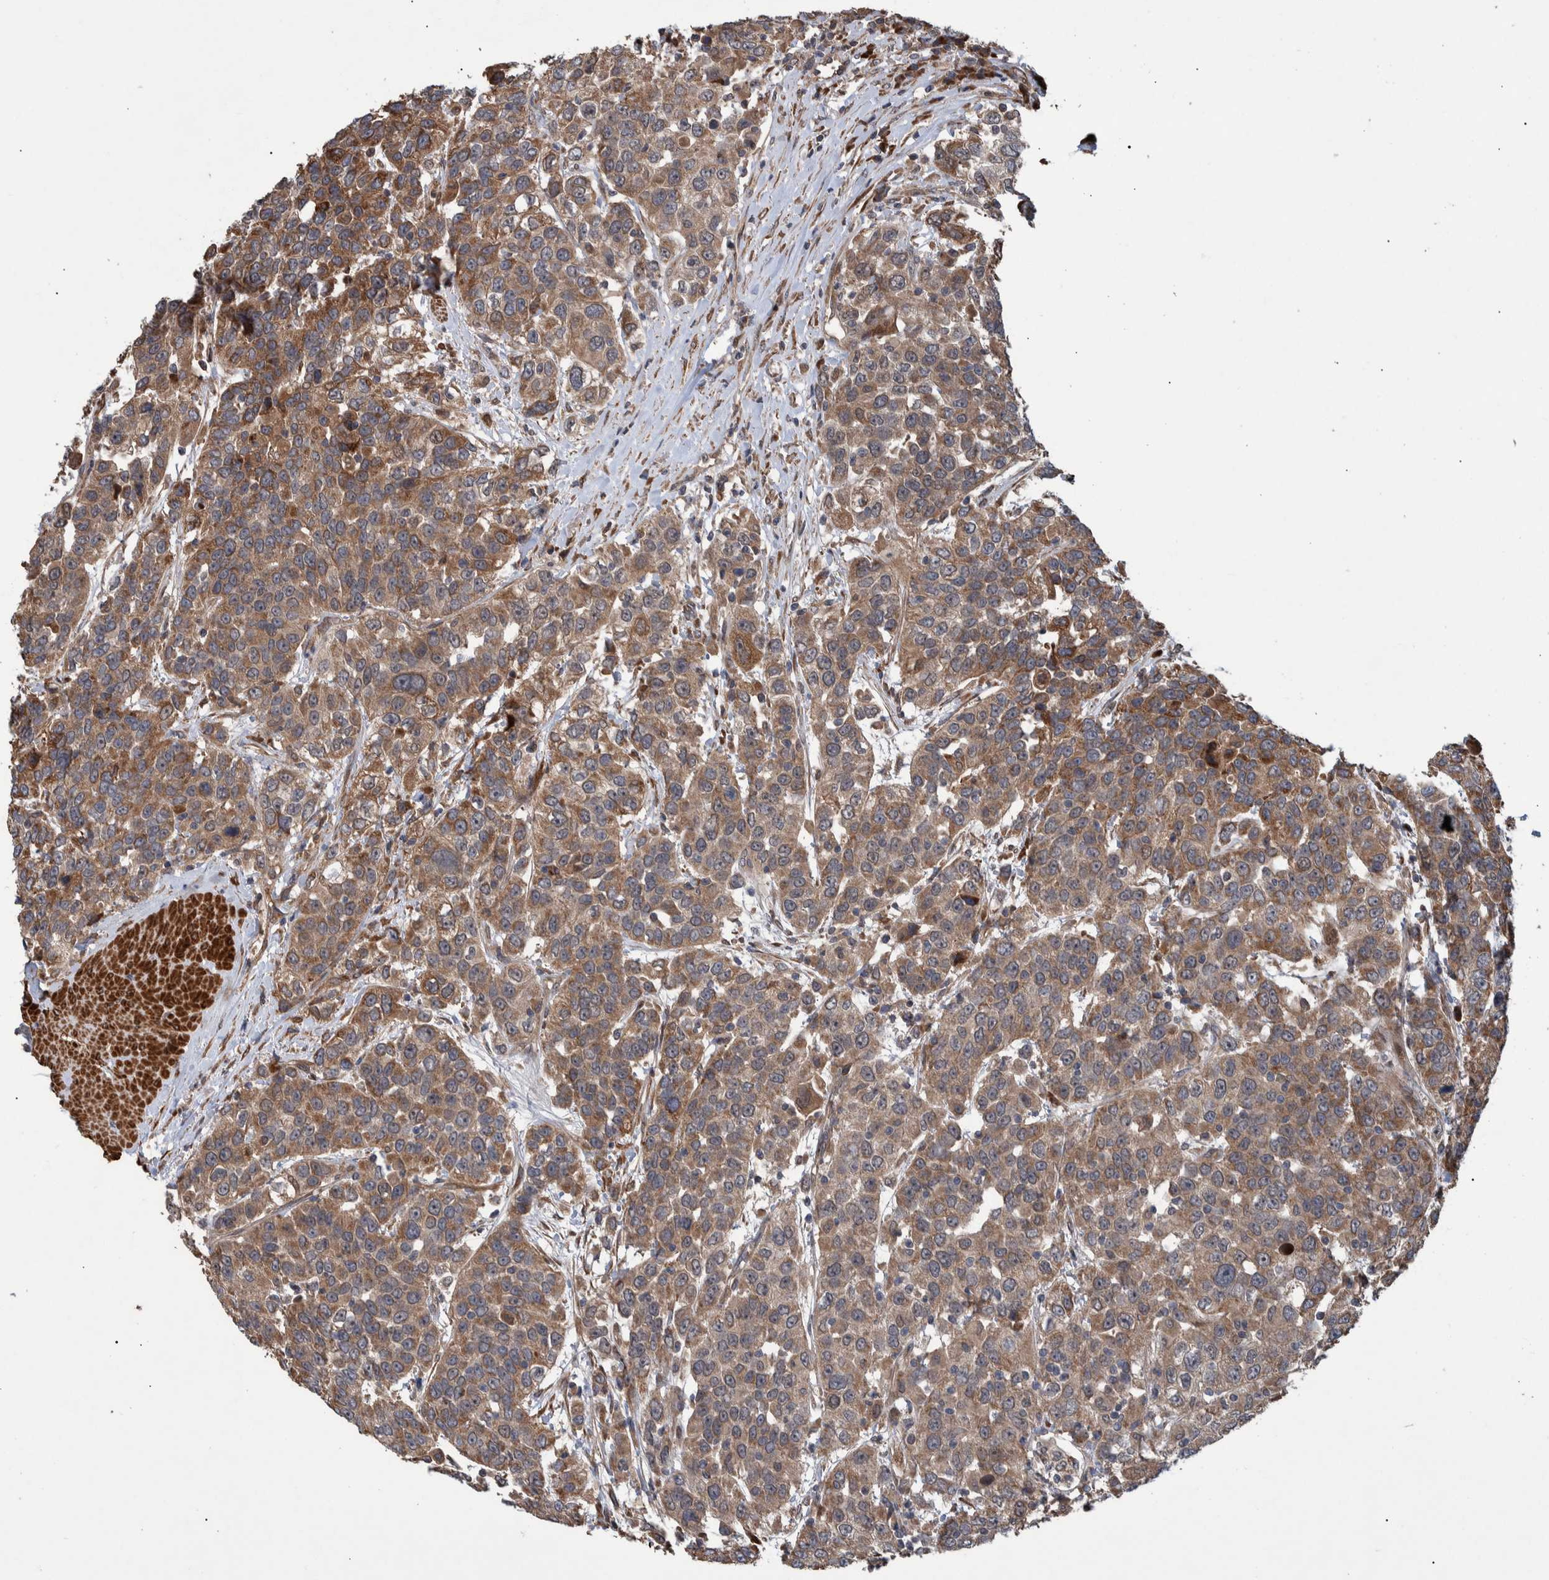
{"staining": {"intensity": "moderate", "quantity": ">75%", "location": "cytoplasmic/membranous"}, "tissue": "urothelial cancer", "cell_type": "Tumor cells", "image_type": "cancer", "snomed": [{"axis": "morphology", "description": "Urothelial carcinoma, High grade"}, {"axis": "topography", "description": "Urinary bladder"}], "caption": "Moderate cytoplasmic/membranous expression is identified in approximately >75% of tumor cells in urothelial cancer. The staining was performed using DAB (3,3'-diaminobenzidine) to visualize the protein expression in brown, while the nuclei were stained in blue with hematoxylin (Magnification: 20x).", "gene": "B3GNTL1", "patient": {"sex": "female", "age": 80}}